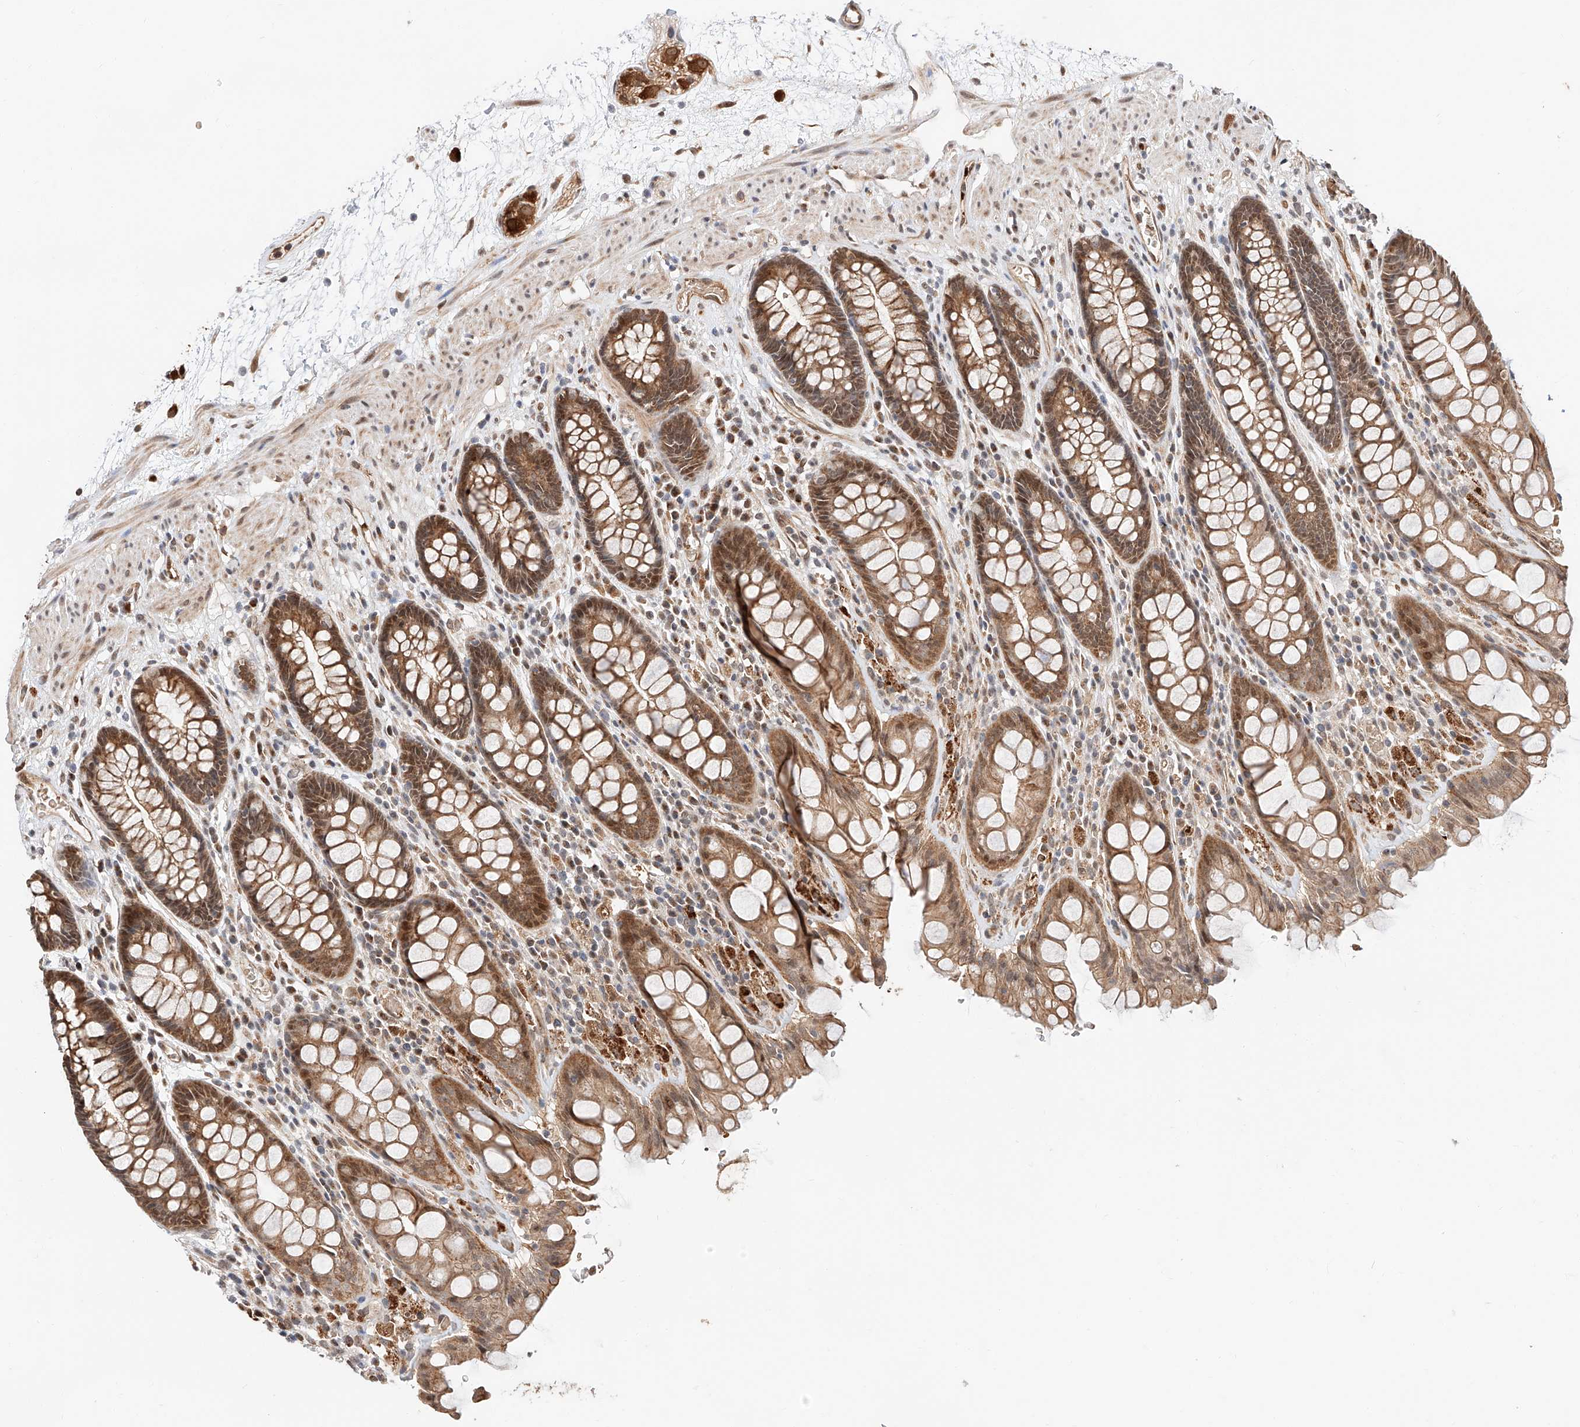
{"staining": {"intensity": "moderate", "quantity": ">75%", "location": "cytoplasmic/membranous,nuclear"}, "tissue": "rectum", "cell_type": "Glandular cells", "image_type": "normal", "snomed": [{"axis": "morphology", "description": "Normal tissue, NOS"}, {"axis": "topography", "description": "Rectum"}], "caption": "Rectum stained with IHC displays moderate cytoplasmic/membranous,nuclear staining in approximately >75% of glandular cells. (DAB = brown stain, brightfield microscopy at high magnification).", "gene": "THTPA", "patient": {"sex": "male", "age": 64}}